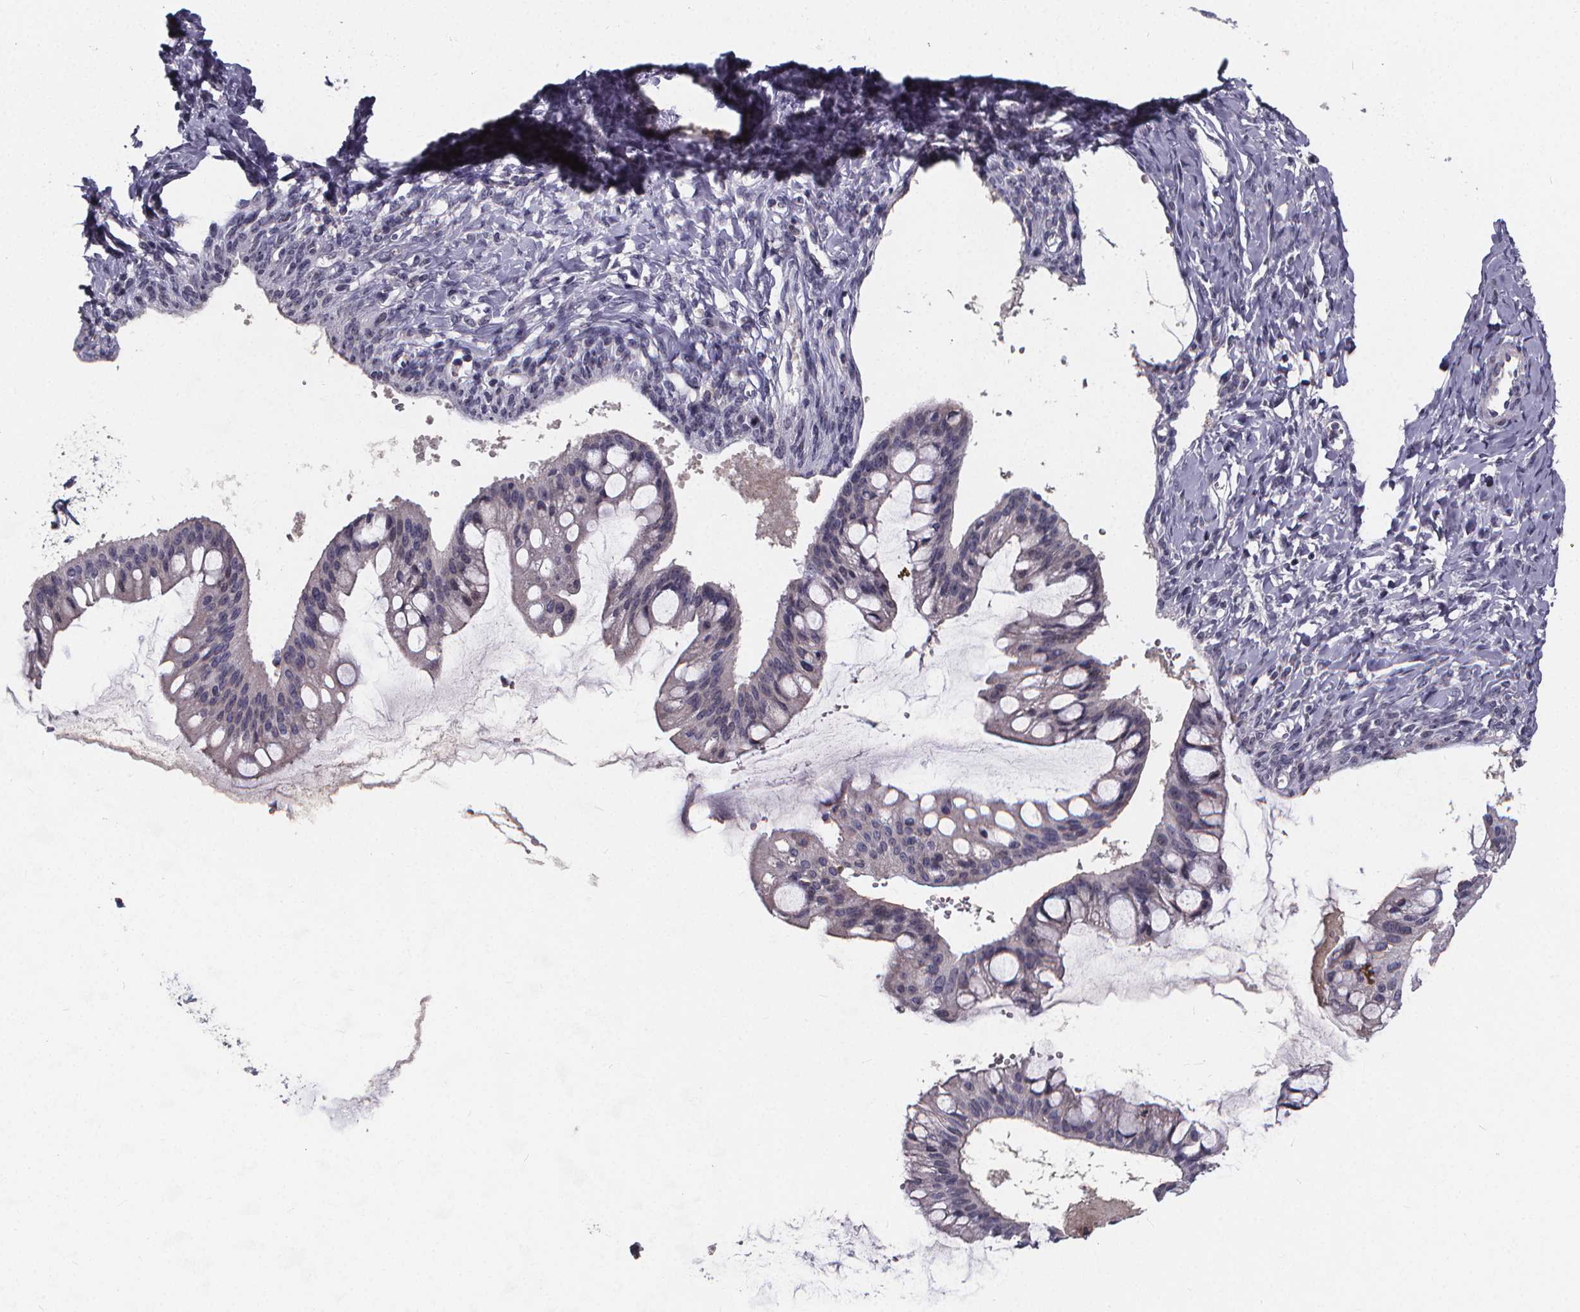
{"staining": {"intensity": "negative", "quantity": "none", "location": "none"}, "tissue": "ovarian cancer", "cell_type": "Tumor cells", "image_type": "cancer", "snomed": [{"axis": "morphology", "description": "Cystadenocarcinoma, mucinous, NOS"}, {"axis": "topography", "description": "Ovary"}], "caption": "Tumor cells are negative for brown protein staining in ovarian cancer. (Immunohistochemistry, brightfield microscopy, high magnification).", "gene": "AGT", "patient": {"sex": "female", "age": 73}}